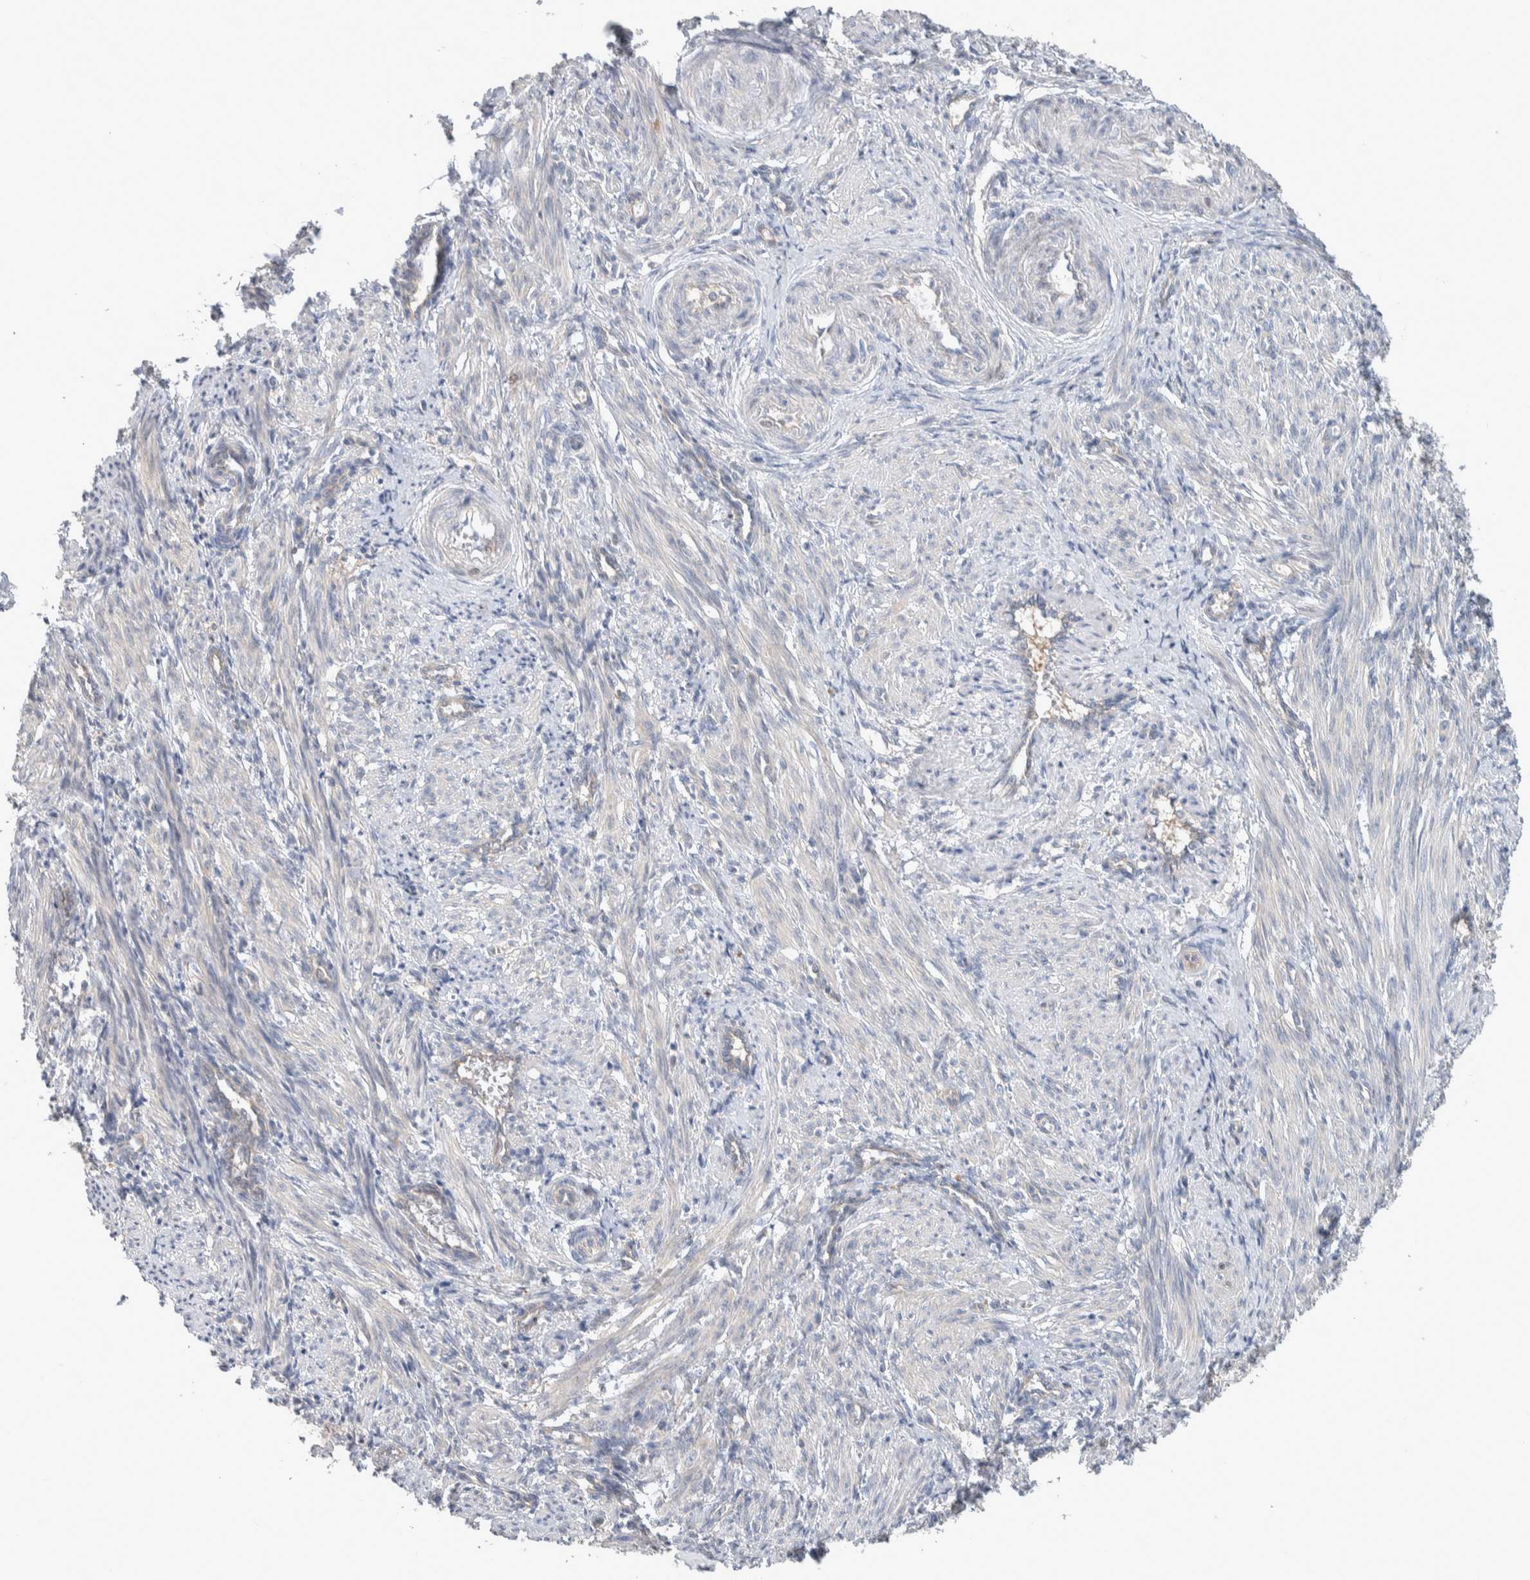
{"staining": {"intensity": "negative", "quantity": "none", "location": "none"}, "tissue": "smooth muscle", "cell_type": "Smooth muscle cells", "image_type": "normal", "snomed": [{"axis": "morphology", "description": "Normal tissue, NOS"}, {"axis": "topography", "description": "Endometrium"}], "caption": "Immunohistochemistry (IHC) of benign smooth muscle demonstrates no expression in smooth muscle cells.", "gene": "NFKB2", "patient": {"sex": "female", "age": 33}}